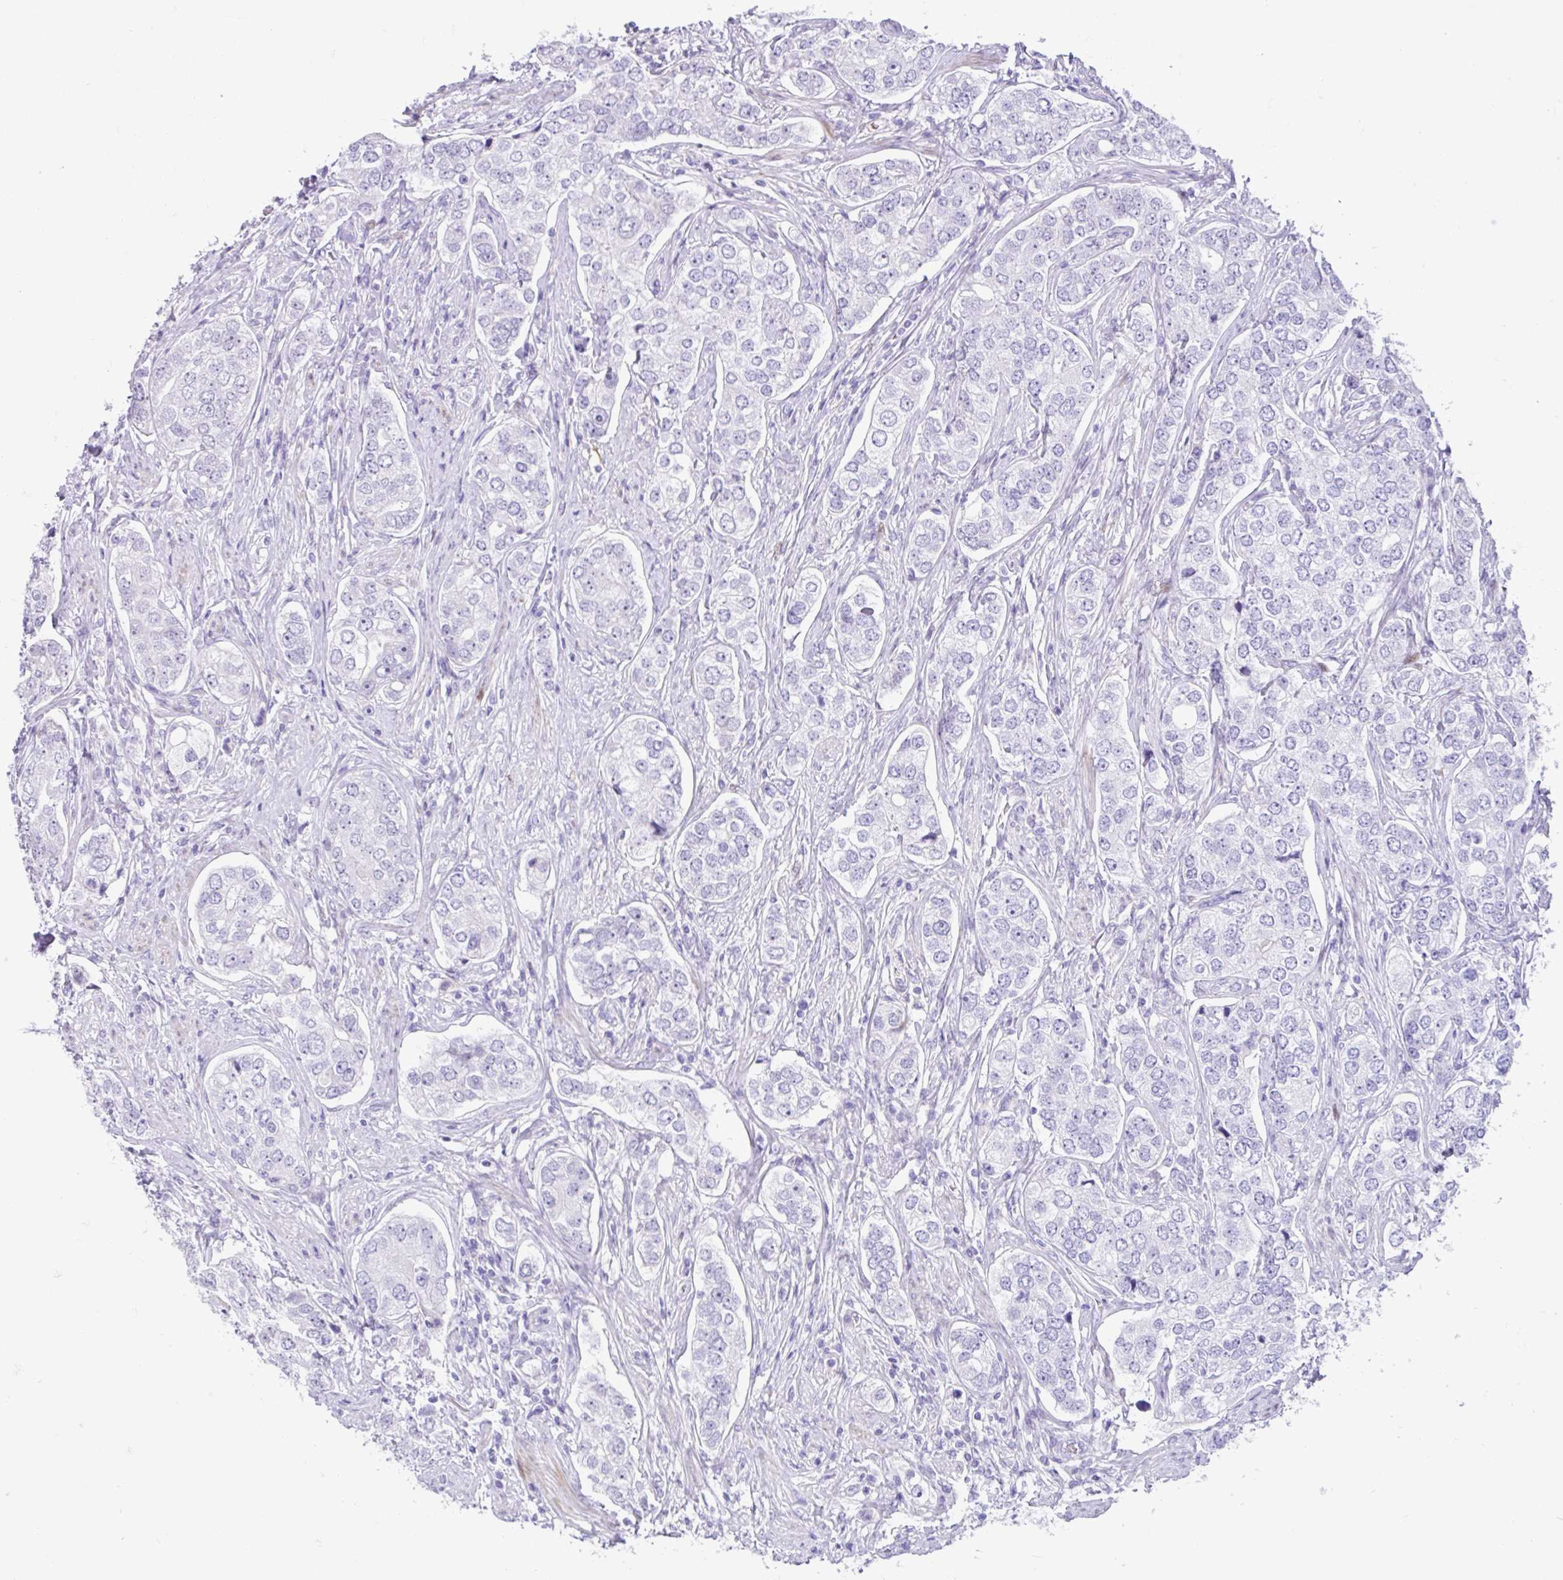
{"staining": {"intensity": "negative", "quantity": "none", "location": "none"}, "tissue": "prostate cancer", "cell_type": "Tumor cells", "image_type": "cancer", "snomed": [{"axis": "morphology", "description": "Adenocarcinoma, High grade"}, {"axis": "topography", "description": "Prostate"}], "caption": "Protein analysis of prostate cancer reveals no significant staining in tumor cells.", "gene": "NHLH2", "patient": {"sex": "male", "age": 60}}